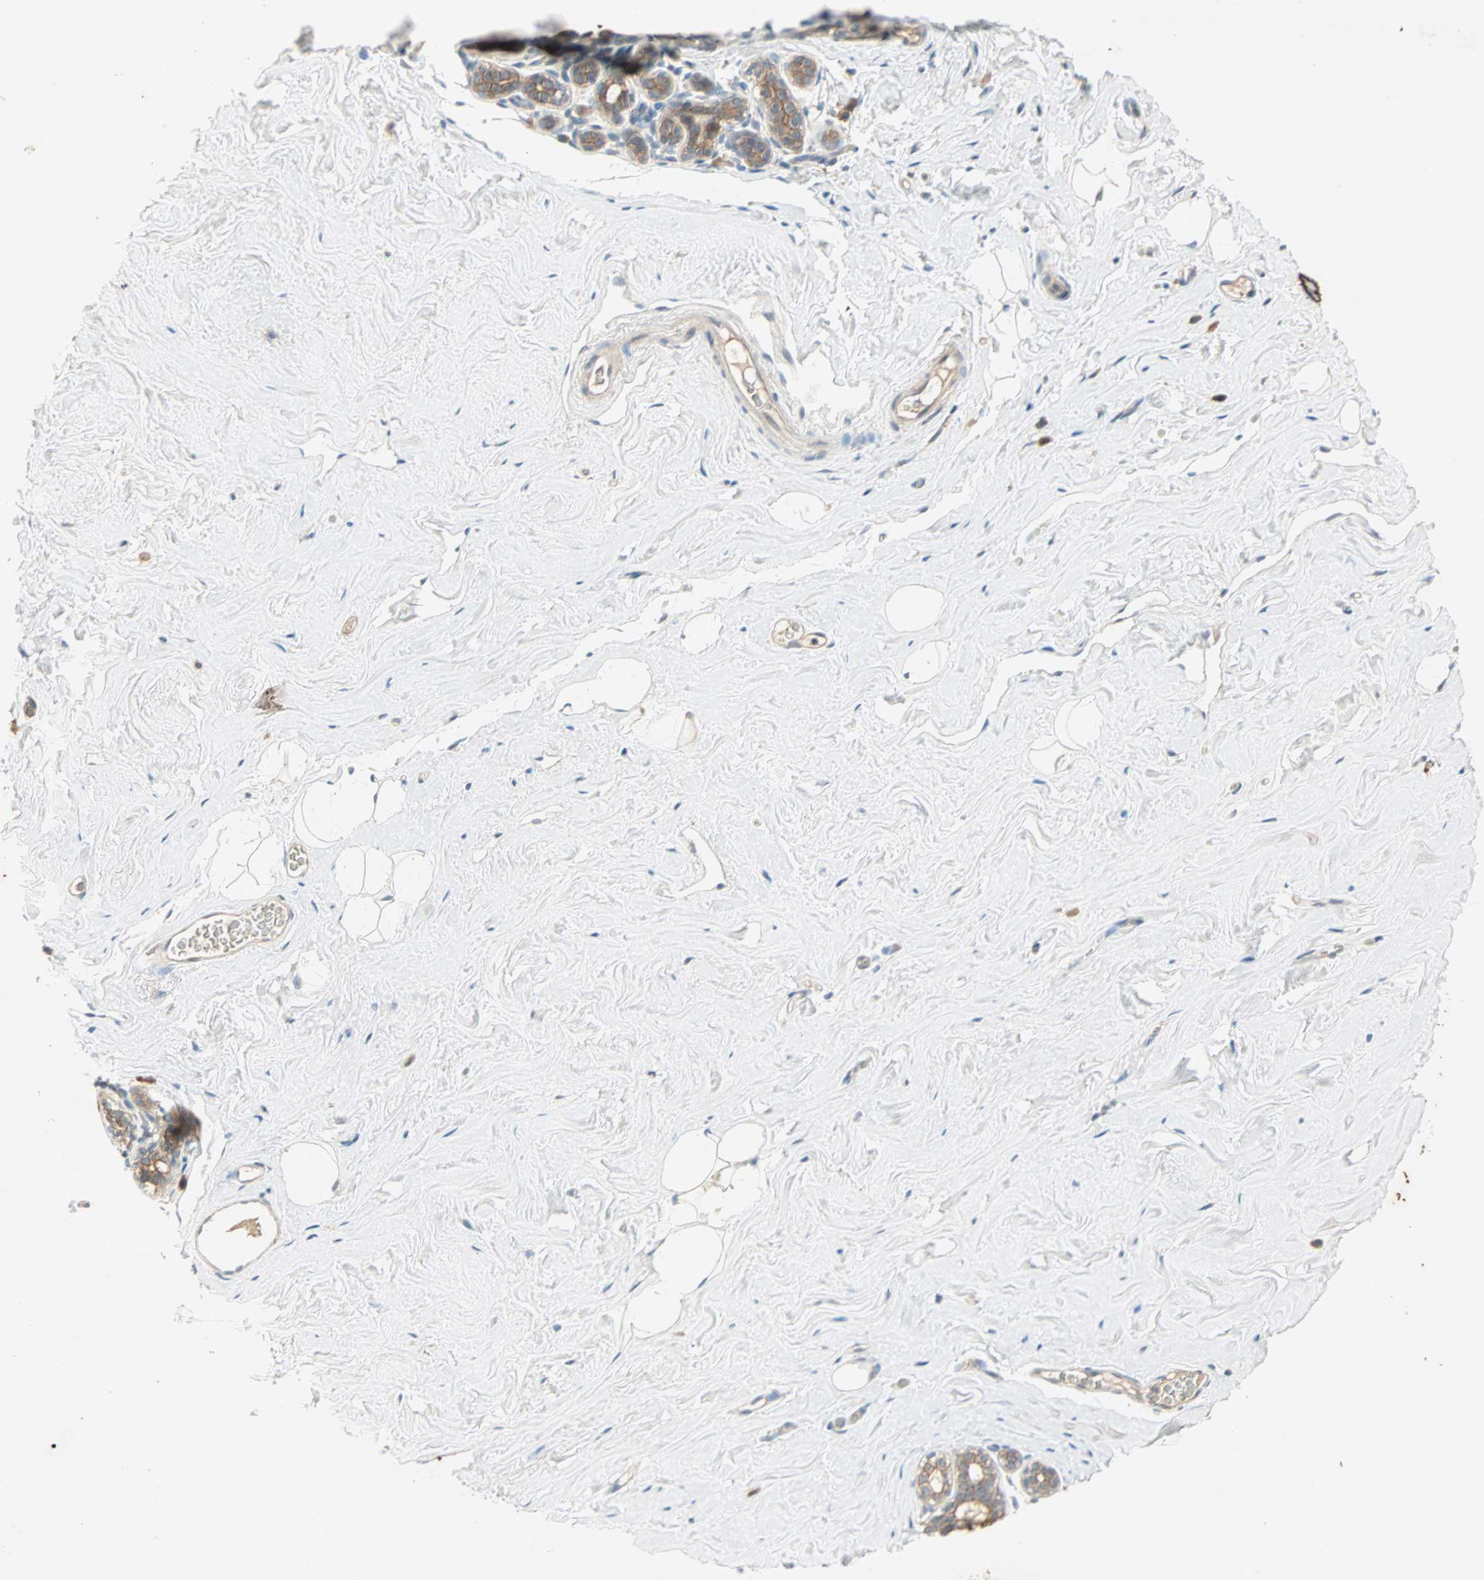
{"staining": {"intensity": "negative", "quantity": "none", "location": "none"}, "tissue": "breast", "cell_type": "Adipocytes", "image_type": "normal", "snomed": [{"axis": "morphology", "description": "Normal tissue, NOS"}, {"axis": "topography", "description": "Breast"}], "caption": "Protein analysis of normal breast shows no significant expression in adipocytes. The staining was performed using DAB (3,3'-diaminobenzidine) to visualize the protein expression in brown, while the nuclei were stained in blue with hematoxylin (Magnification: 20x).", "gene": "TTF2", "patient": {"sex": "female", "age": 75}}